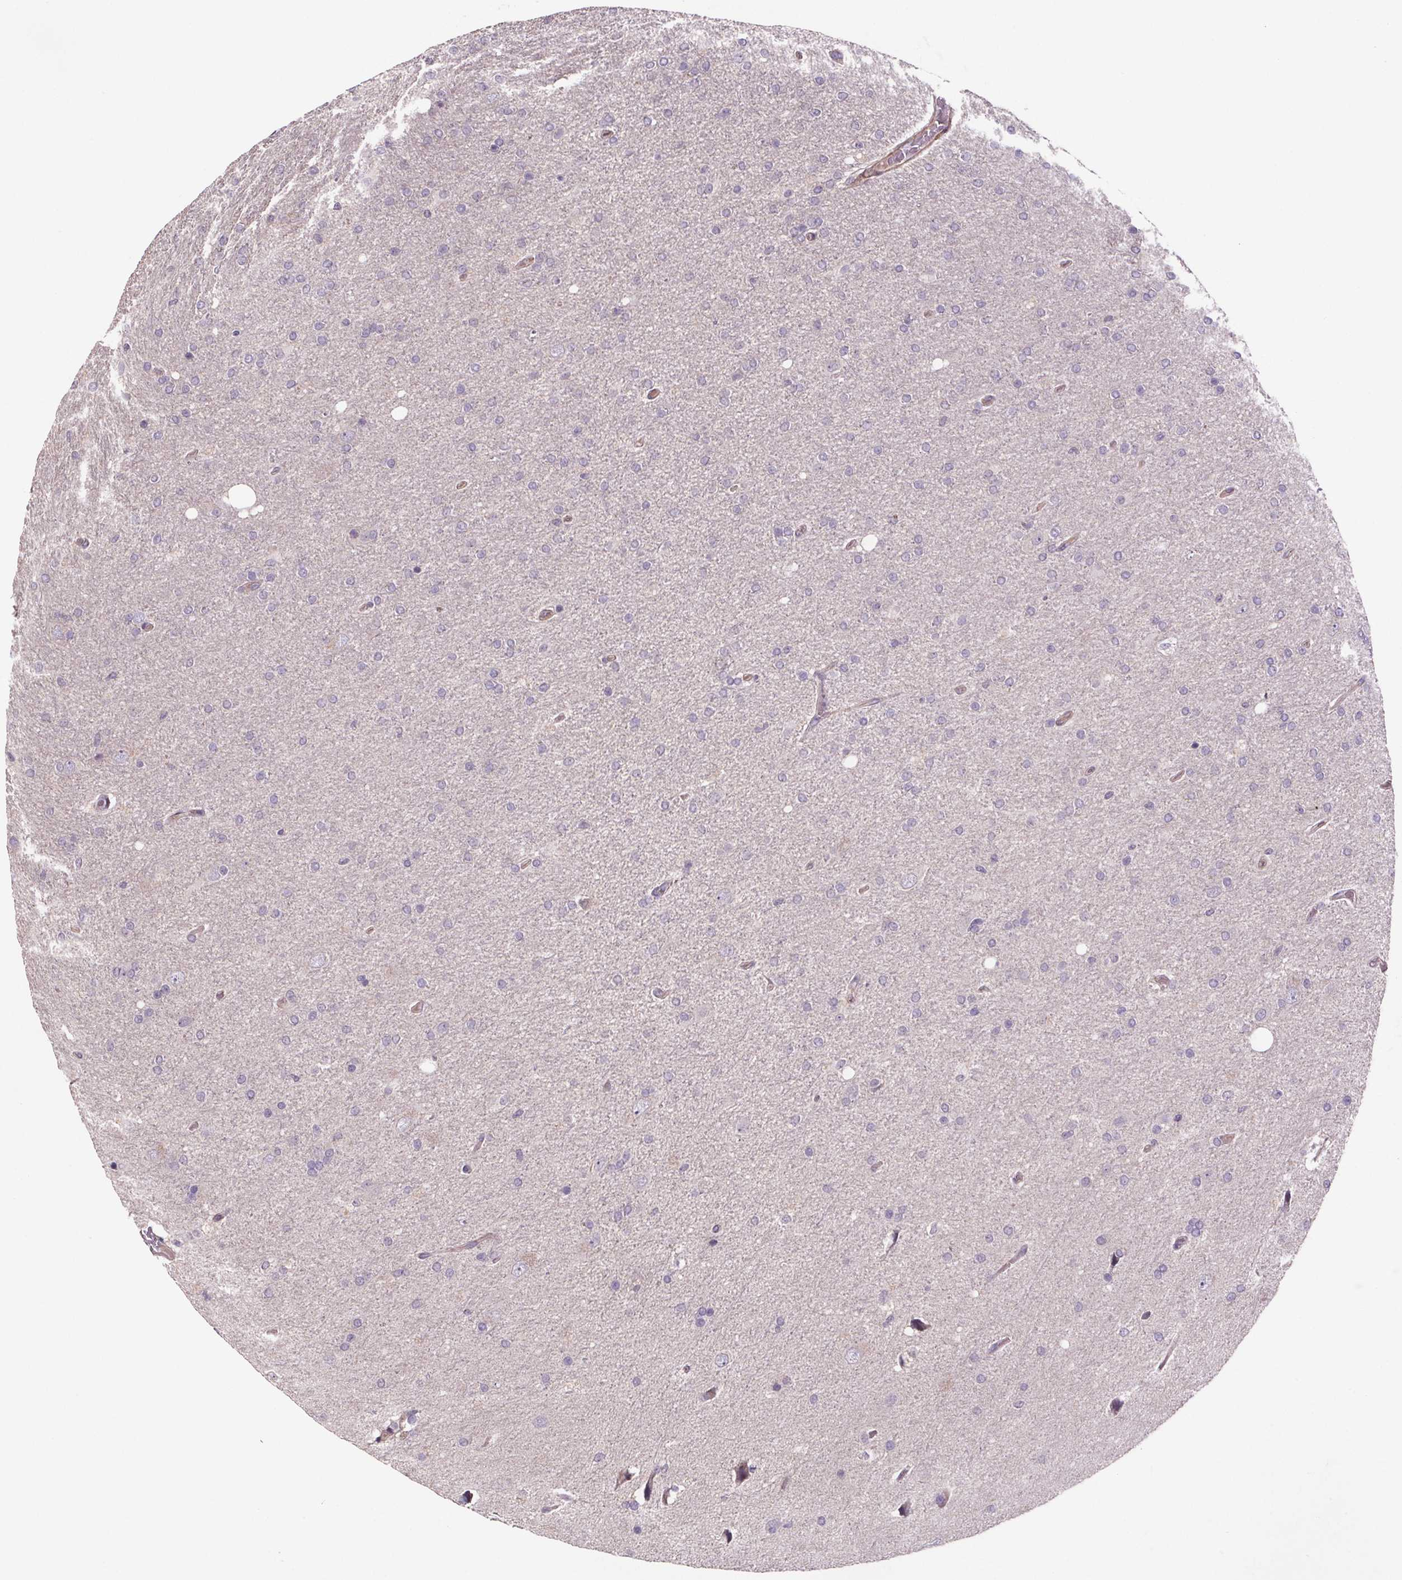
{"staining": {"intensity": "negative", "quantity": "none", "location": "none"}, "tissue": "glioma", "cell_type": "Tumor cells", "image_type": "cancer", "snomed": [{"axis": "morphology", "description": "Glioma, malignant, High grade"}, {"axis": "topography", "description": "Cerebral cortex"}], "caption": "Tumor cells show no significant positivity in malignant glioma (high-grade). (Brightfield microscopy of DAB (3,3'-diaminobenzidine) IHC at high magnification).", "gene": "CLN3", "patient": {"sex": "male", "age": 70}}